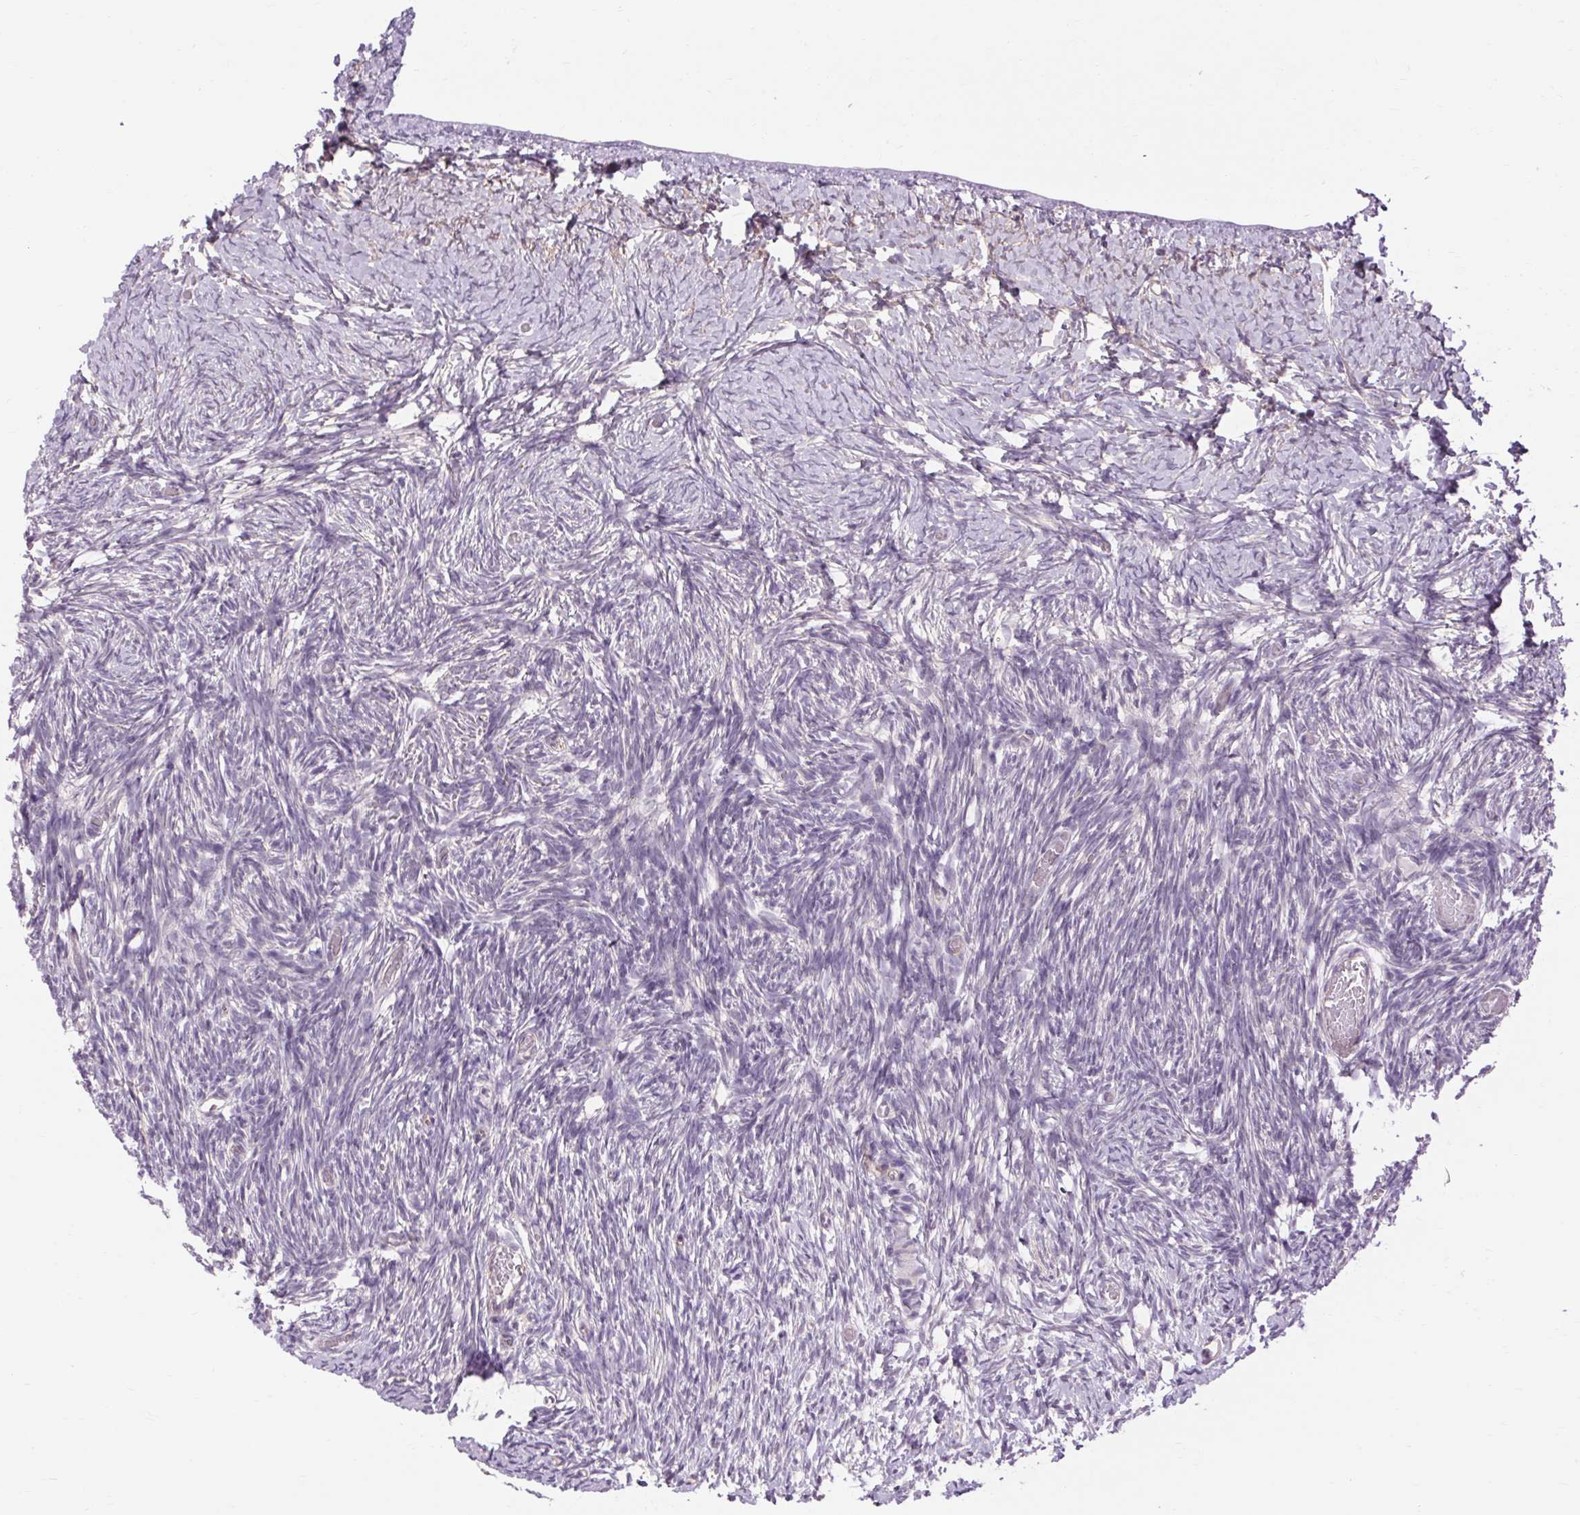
{"staining": {"intensity": "weak", "quantity": "<25%", "location": "cytoplasmic/membranous"}, "tissue": "ovary", "cell_type": "Follicle cells", "image_type": "normal", "snomed": [{"axis": "morphology", "description": "Normal tissue, NOS"}, {"axis": "topography", "description": "Ovary"}], "caption": "Immunohistochemical staining of unremarkable human ovary displays no significant expression in follicle cells.", "gene": "TM6SF1", "patient": {"sex": "female", "age": 39}}